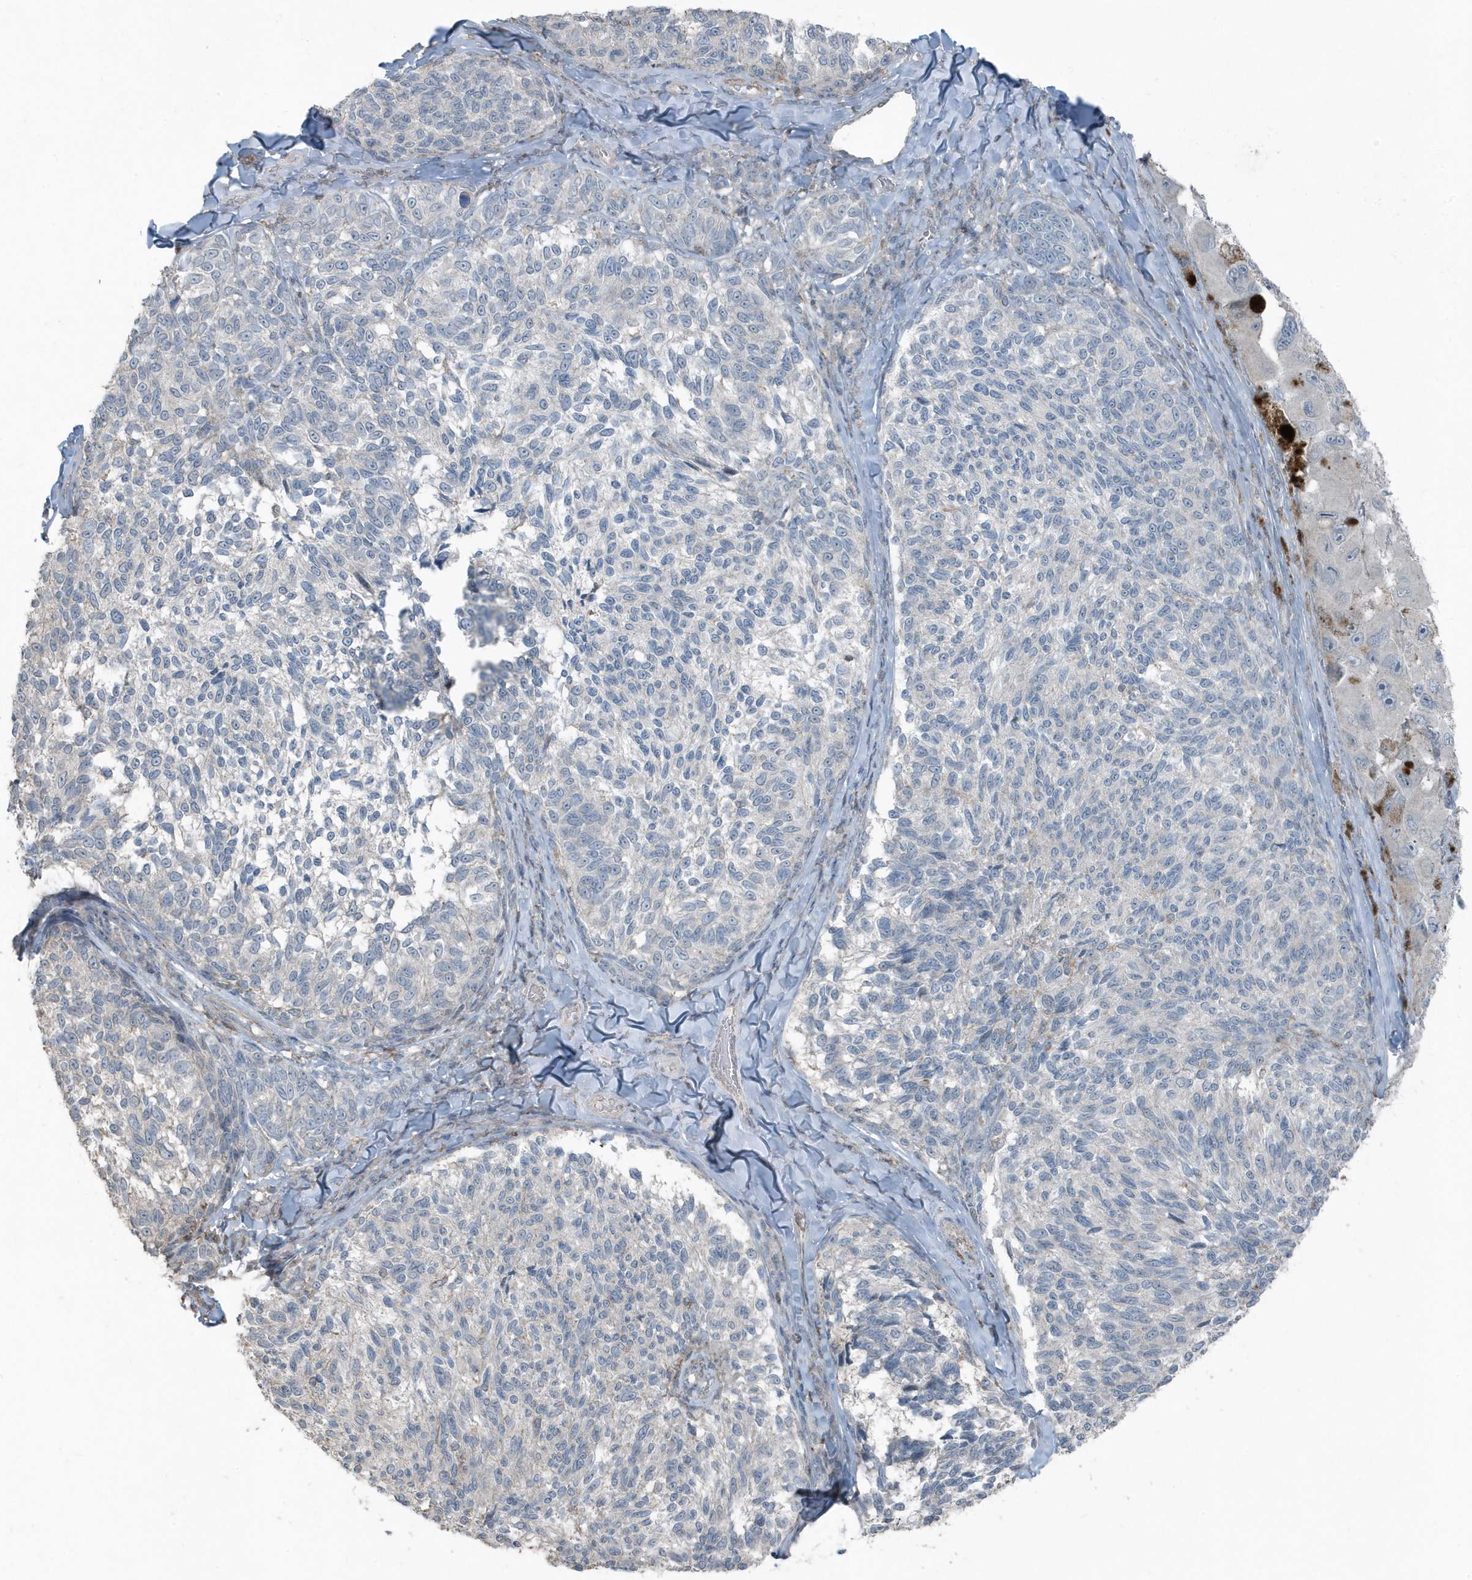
{"staining": {"intensity": "negative", "quantity": "none", "location": "none"}, "tissue": "melanoma", "cell_type": "Tumor cells", "image_type": "cancer", "snomed": [{"axis": "morphology", "description": "Malignant melanoma, NOS"}, {"axis": "topography", "description": "Skin"}], "caption": "A high-resolution micrograph shows immunohistochemistry staining of melanoma, which exhibits no significant positivity in tumor cells. Nuclei are stained in blue.", "gene": "ACTC1", "patient": {"sex": "female", "age": 73}}